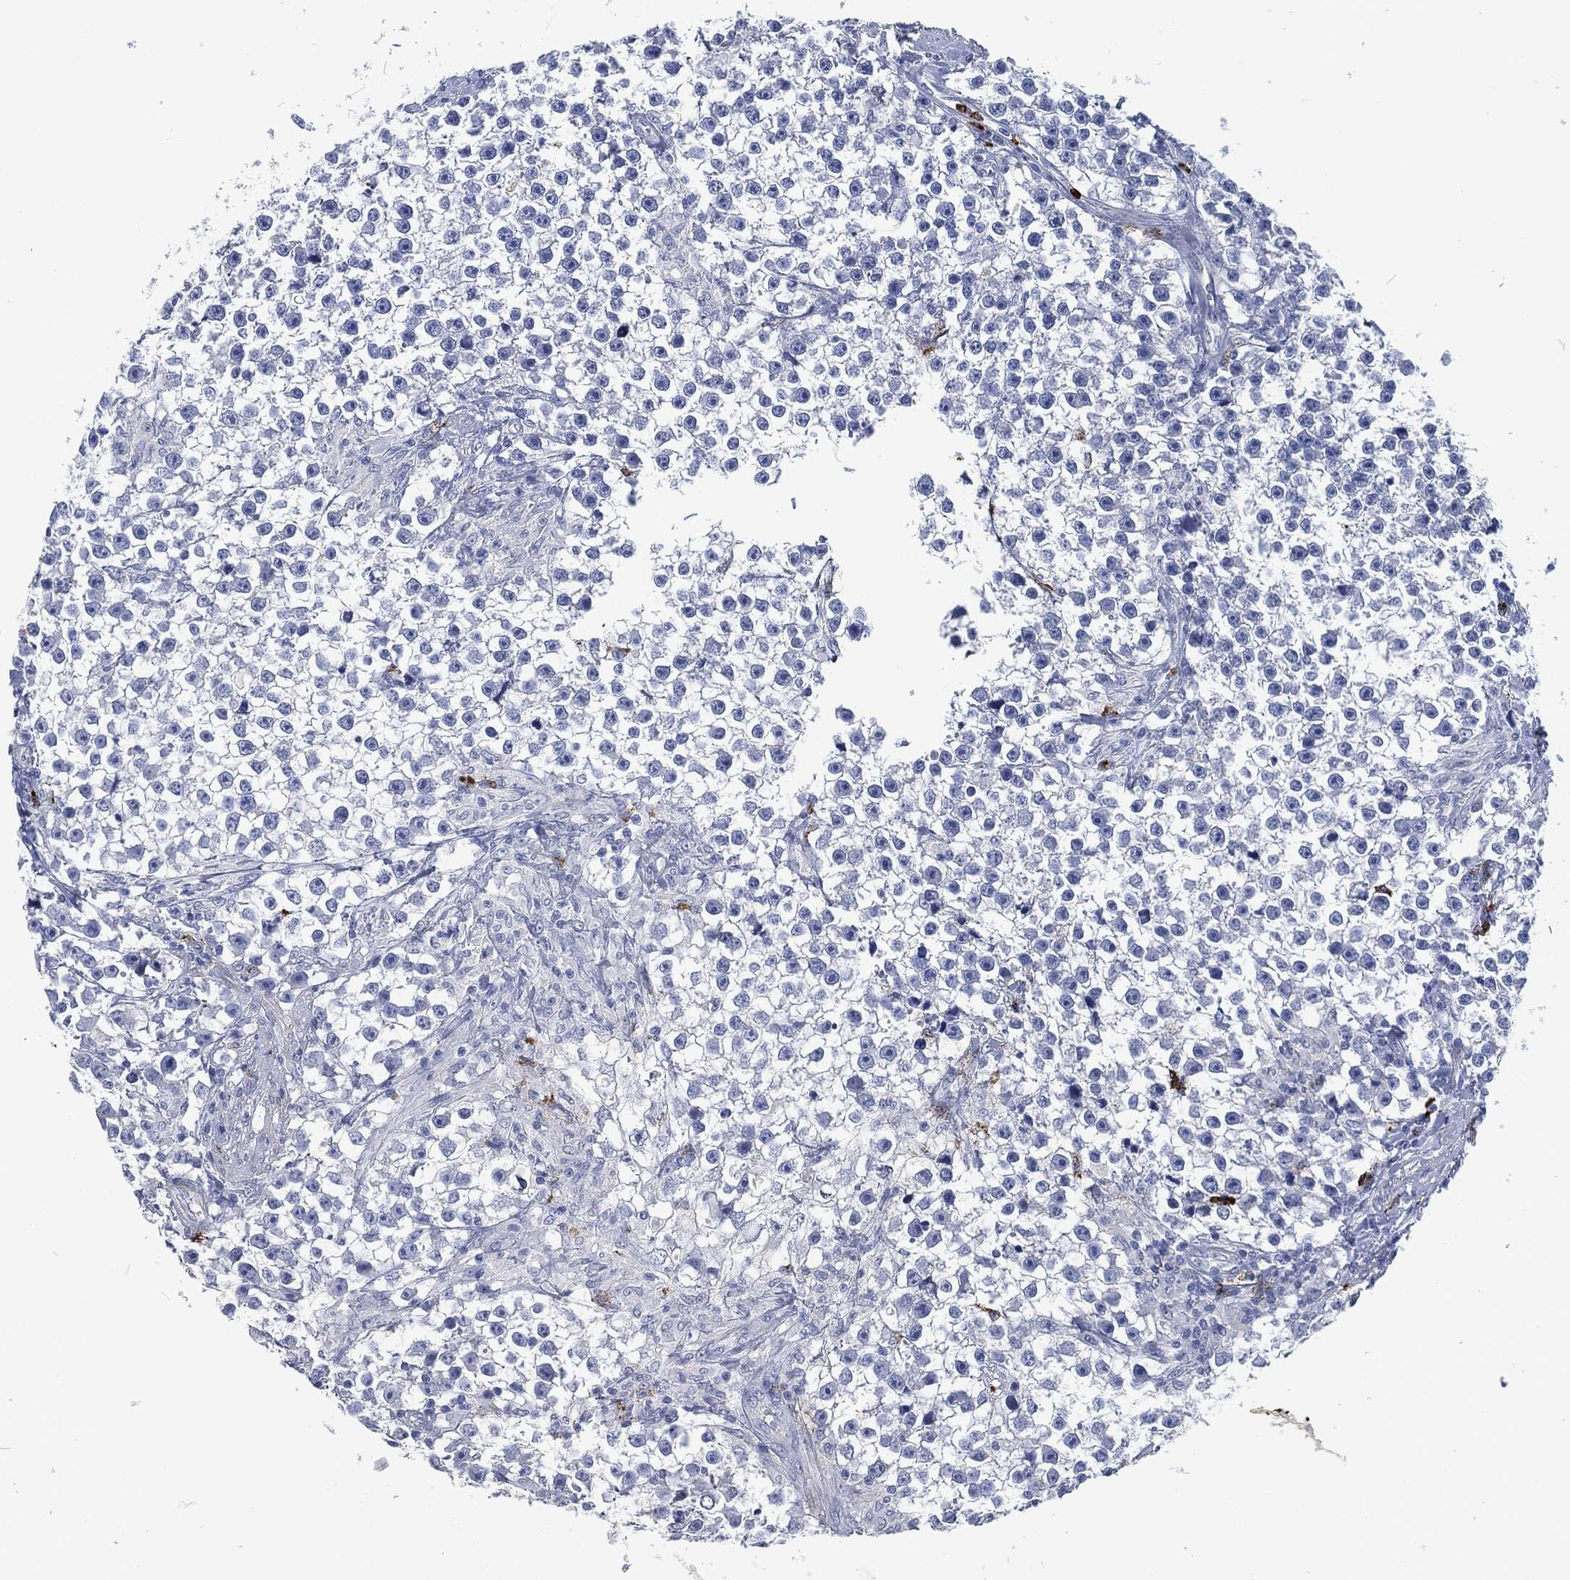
{"staining": {"intensity": "negative", "quantity": "none", "location": "none"}, "tissue": "testis cancer", "cell_type": "Tumor cells", "image_type": "cancer", "snomed": [{"axis": "morphology", "description": "Seminoma, NOS"}, {"axis": "topography", "description": "Testis"}], "caption": "Tumor cells show no significant protein positivity in testis seminoma.", "gene": "MPO", "patient": {"sex": "male", "age": 59}}